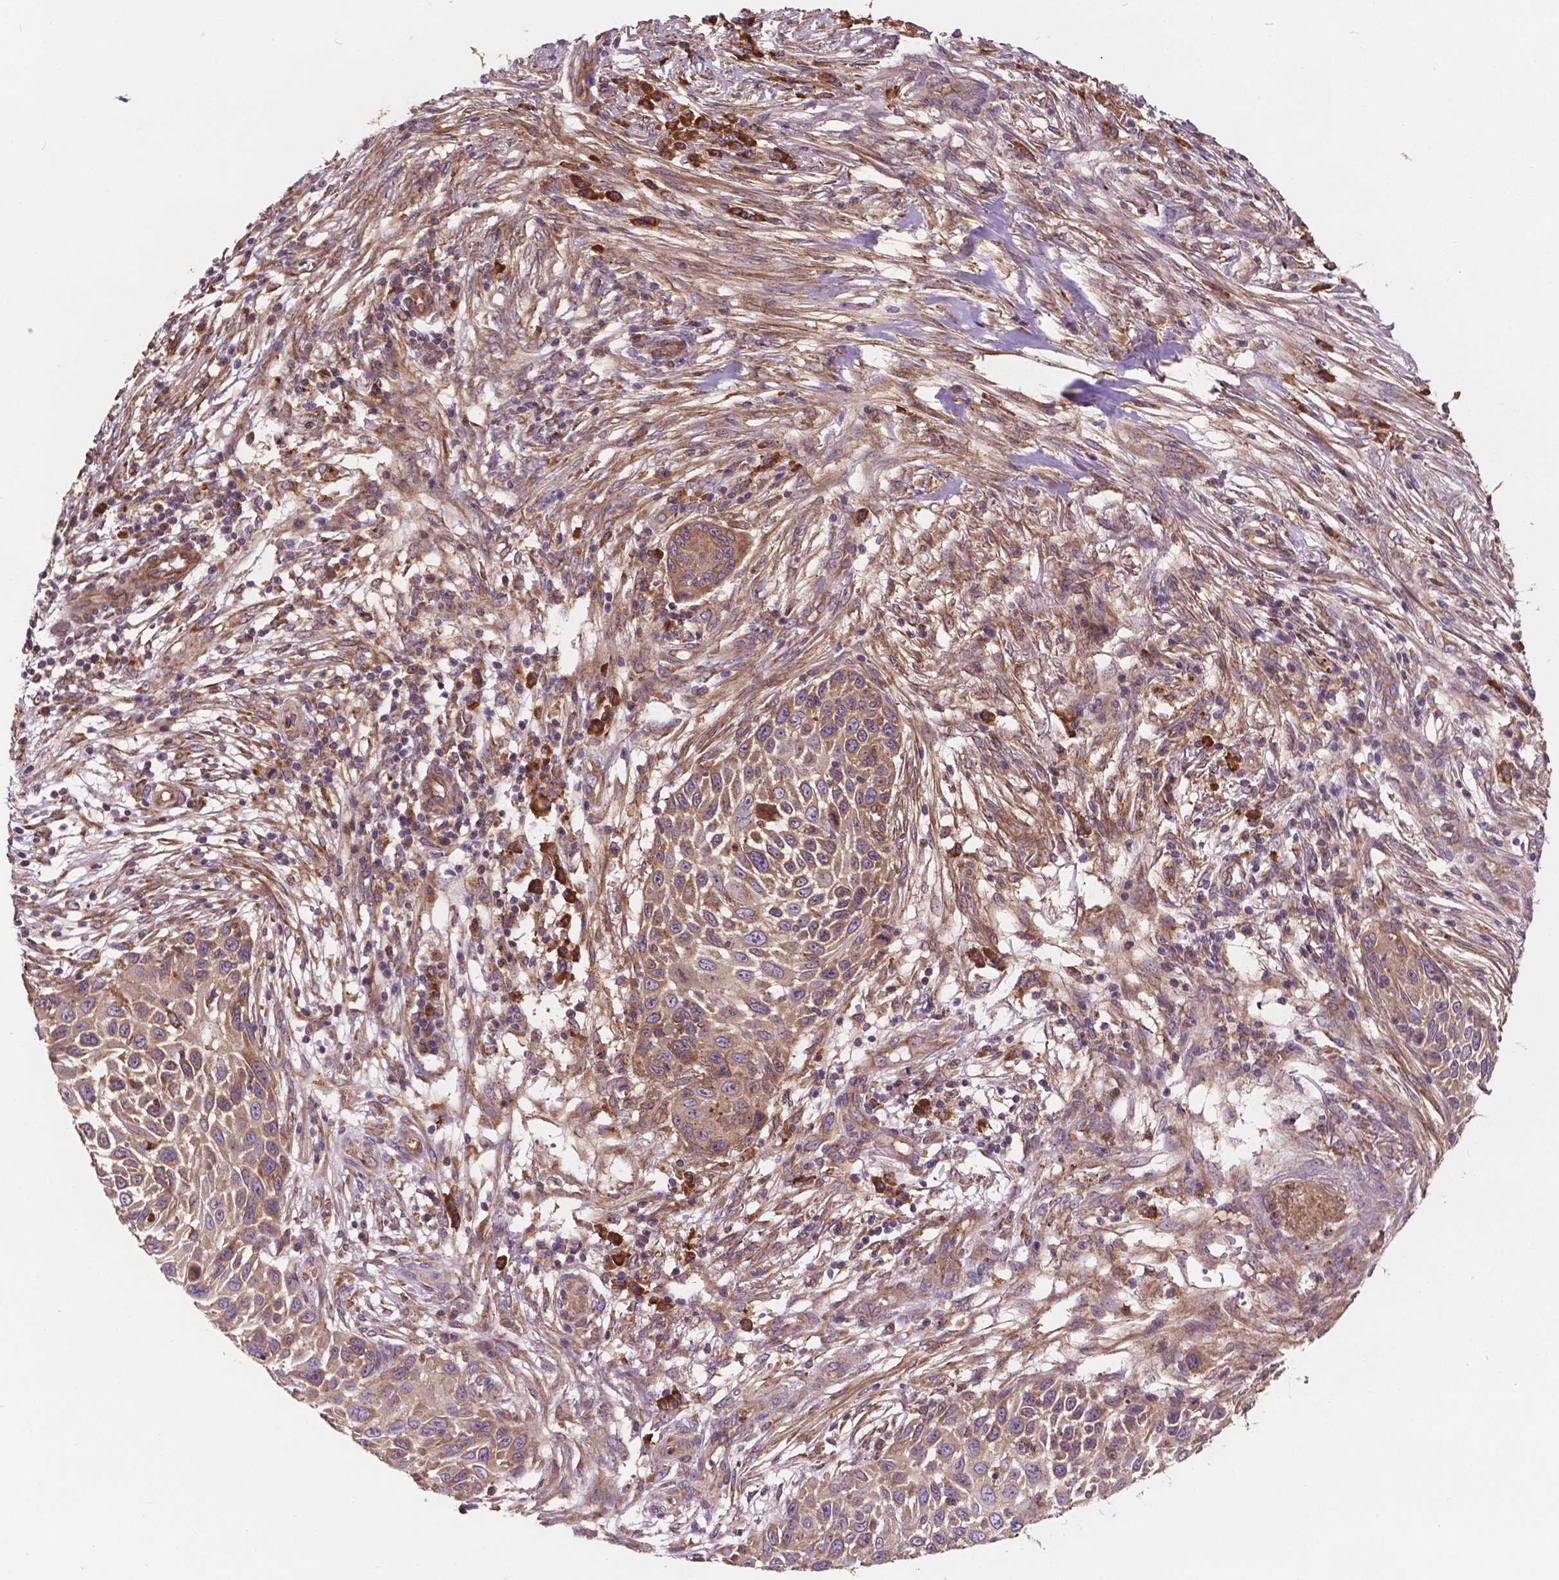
{"staining": {"intensity": "weak", "quantity": "25%-75%", "location": "cytoplasmic/membranous"}, "tissue": "skin cancer", "cell_type": "Tumor cells", "image_type": "cancer", "snomed": [{"axis": "morphology", "description": "Squamous cell carcinoma, NOS"}, {"axis": "topography", "description": "Skin"}], "caption": "Immunohistochemical staining of human skin cancer demonstrates low levels of weak cytoplasmic/membranous staining in approximately 25%-75% of tumor cells. (DAB (3,3'-diaminobenzidine) IHC, brown staining for protein, blue staining for nuclei).", "gene": "CCDC71L", "patient": {"sex": "male", "age": 92}}